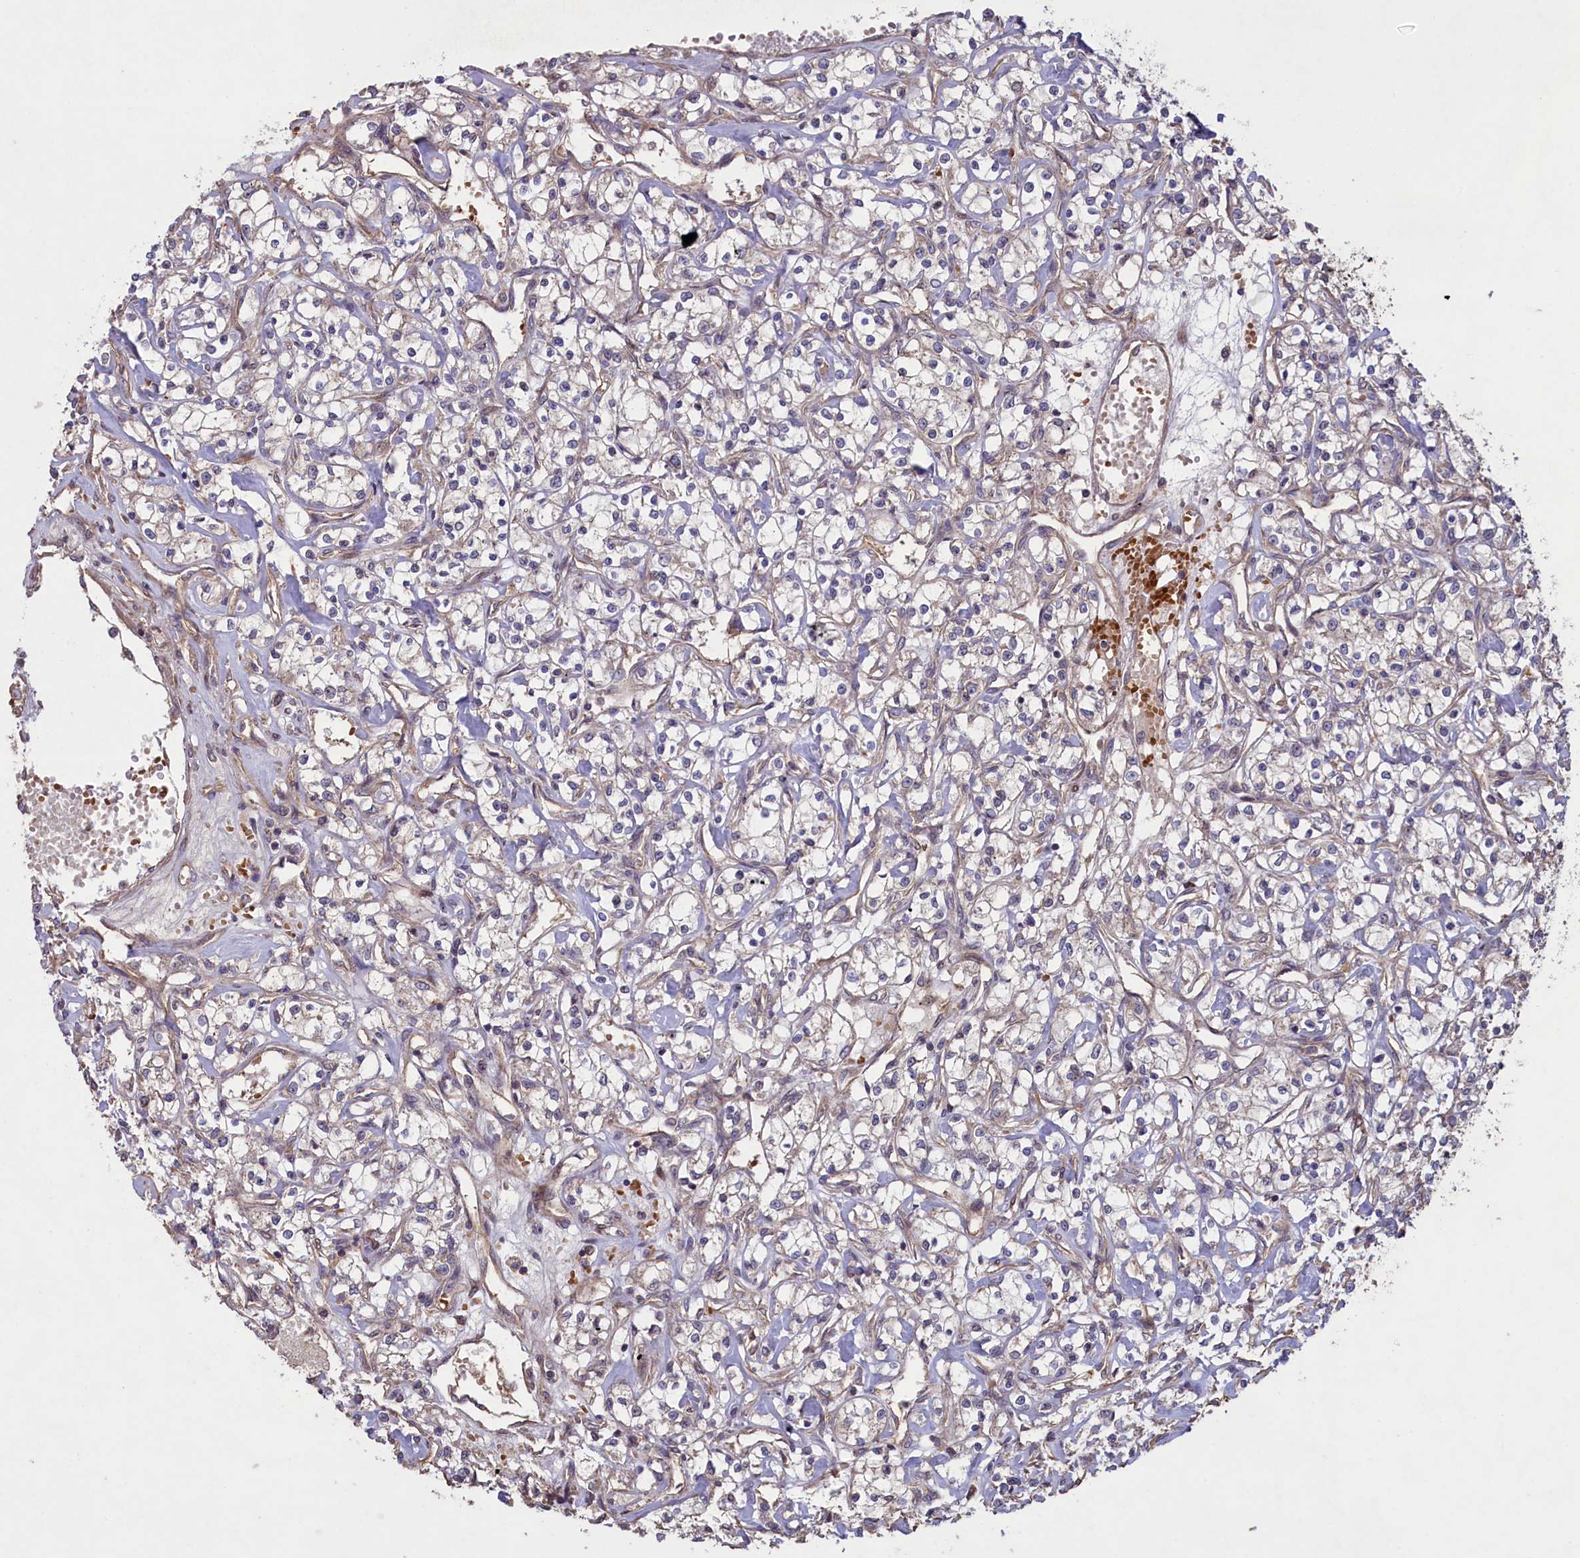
{"staining": {"intensity": "weak", "quantity": "25%-75%", "location": "cytoplasmic/membranous"}, "tissue": "renal cancer", "cell_type": "Tumor cells", "image_type": "cancer", "snomed": [{"axis": "morphology", "description": "Adenocarcinoma, NOS"}, {"axis": "topography", "description": "Kidney"}], "caption": "Brown immunohistochemical staining in renal cancer (adenocarcinoma) reveals weak cytoplasmic/membranous staining in about 25%-75% of tumor cells.", "gene": "CIAO2B", "patient": {"sex": "female", "age": 59}}